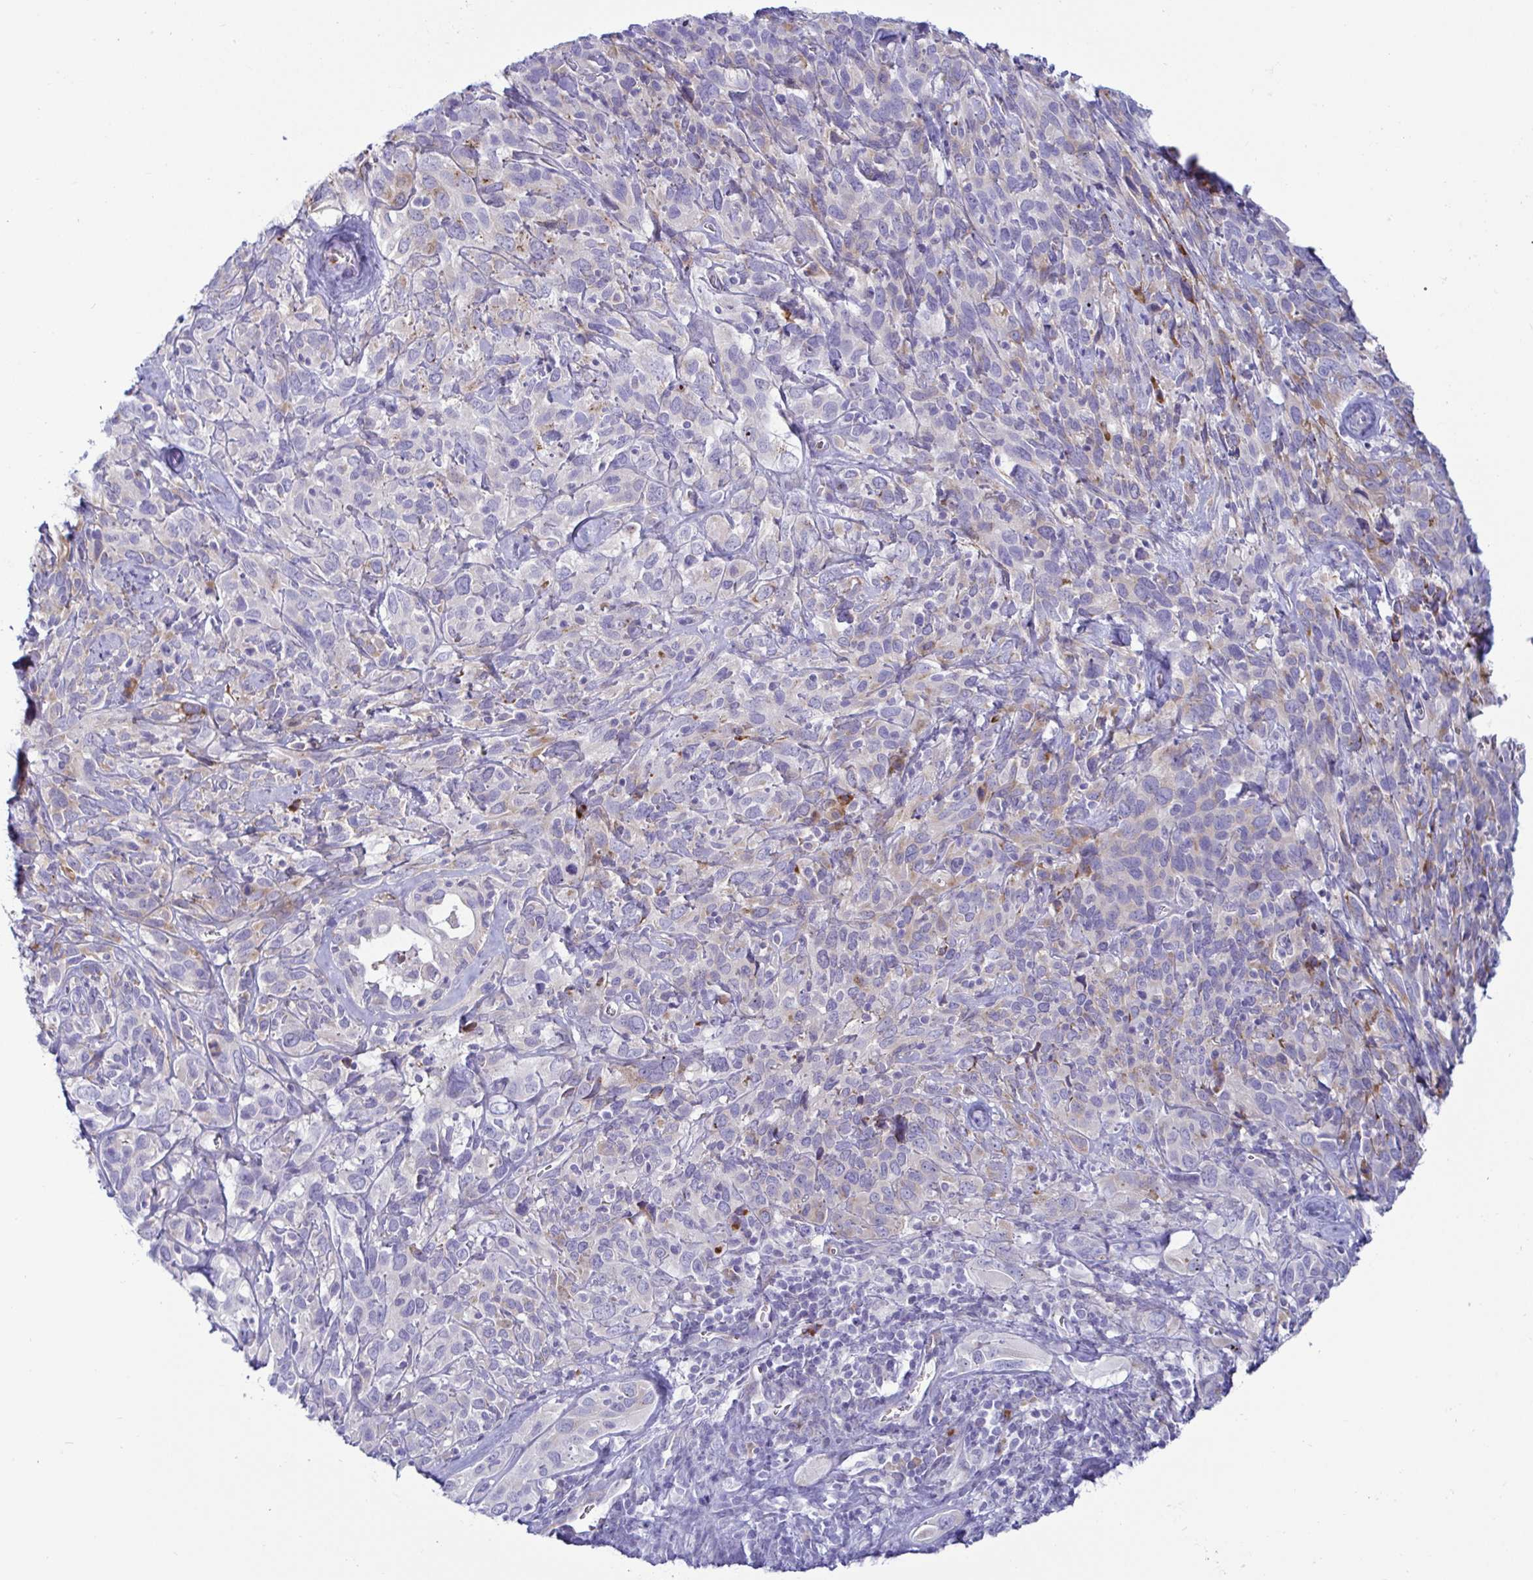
{"staining": {"intensity": "weak", "quantity": "<25%", "location": "cytoplasmic/membranous"}, "tissue": "cervical cancer", "cell_type": "Tumor cells", "image_type": "cancer", "snomed": [{"axis": "morphology", "description": "Normal tissue, NOS"}, {"axis": "morphology", "description": "Squamous cell carcinoma, NOS"}, {"axis": "topography", "description": "Cervix"}], "caption": "IHC image of human cervical squamous cell carcinoma stained for a protein (brown), which displays no staining in tumor cells.", "gene": "TFPI2", "patient": {"sex": "female", "age": 51}}